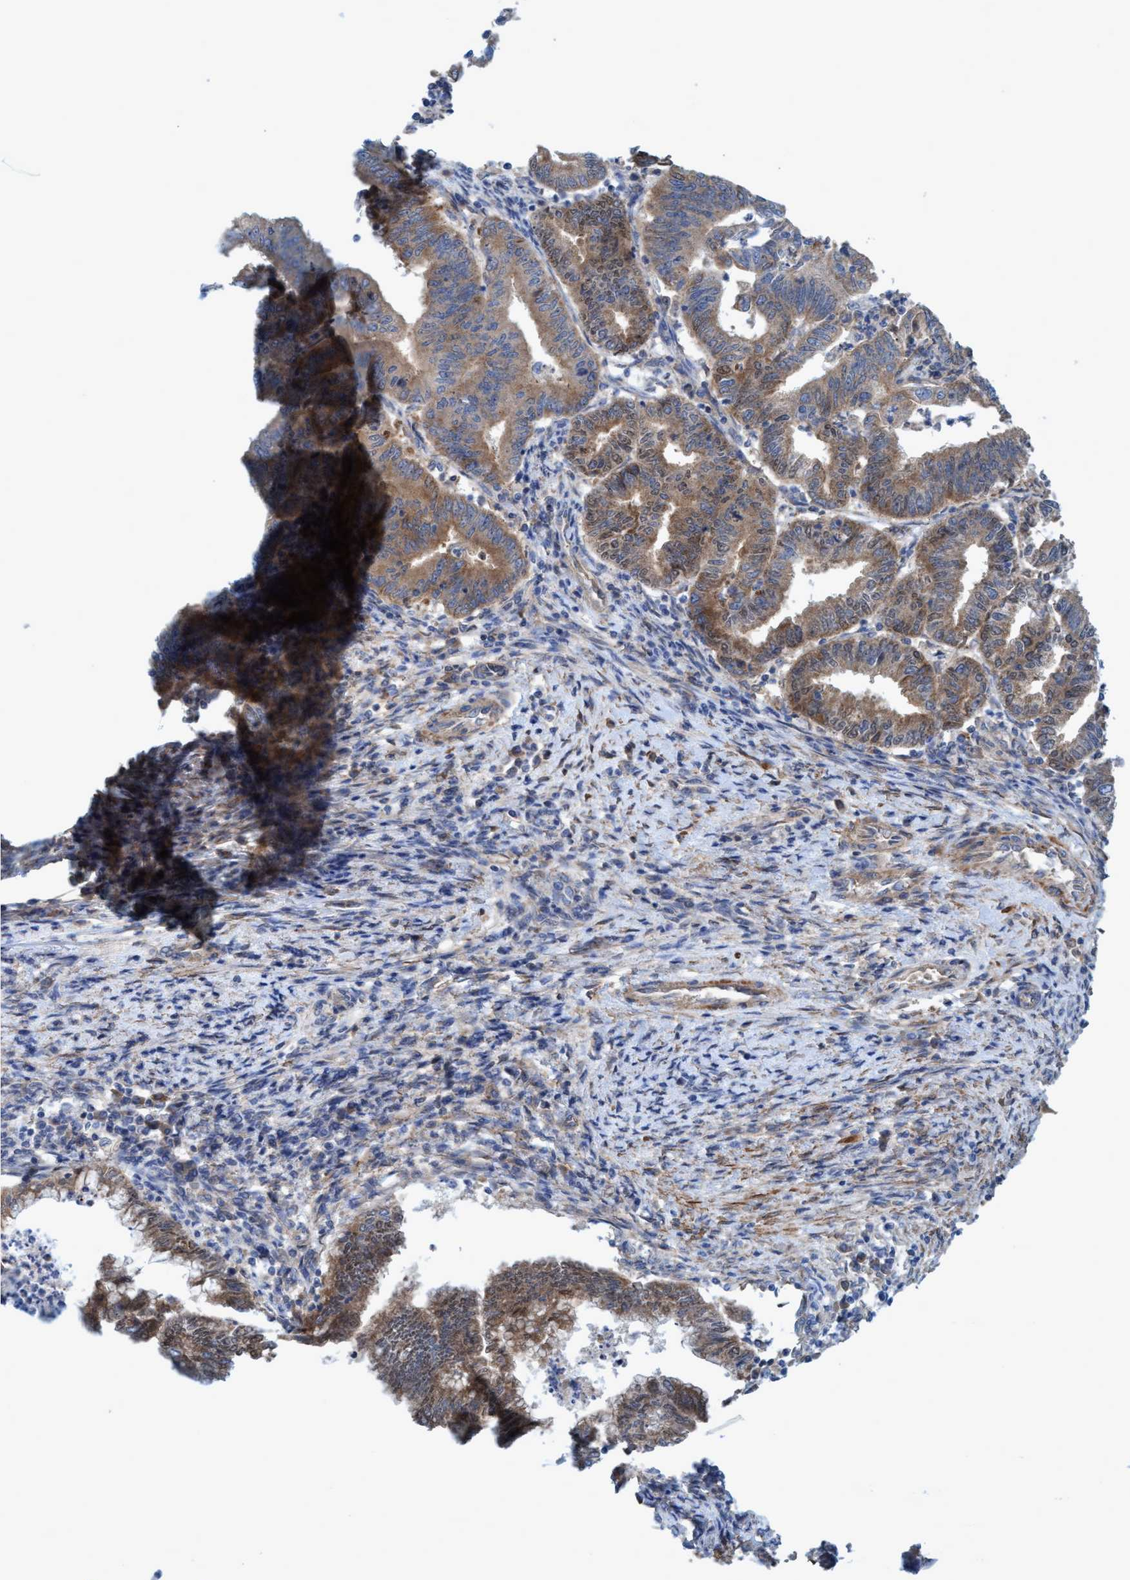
{"staining": {"intensity": "moderate", "quantity": ">75%", "location": "cytoplasmic/membranous"}, "tissue": "endometrial cancer", "cell_type": "Tumor cells", "image_type": "cancer", "snomed": [{"axis": "morphology", "description": "Polyp, NOS"}, {"axis": "morphology", "description": "Adenocarcinoma, NOS"}, {"axis": "morphology", "description": "Adenoma, NOS"}, {"axis": "topography", "description": "Endometrium"}], "caption": "Endometrial cancer stained with immunohistochemistry demonstrates moderate cytoplasmic/membranous expression in about >75% of tumor cells.", "gene": "GULP1", "patient": {"sex": "female", "age": 79}}